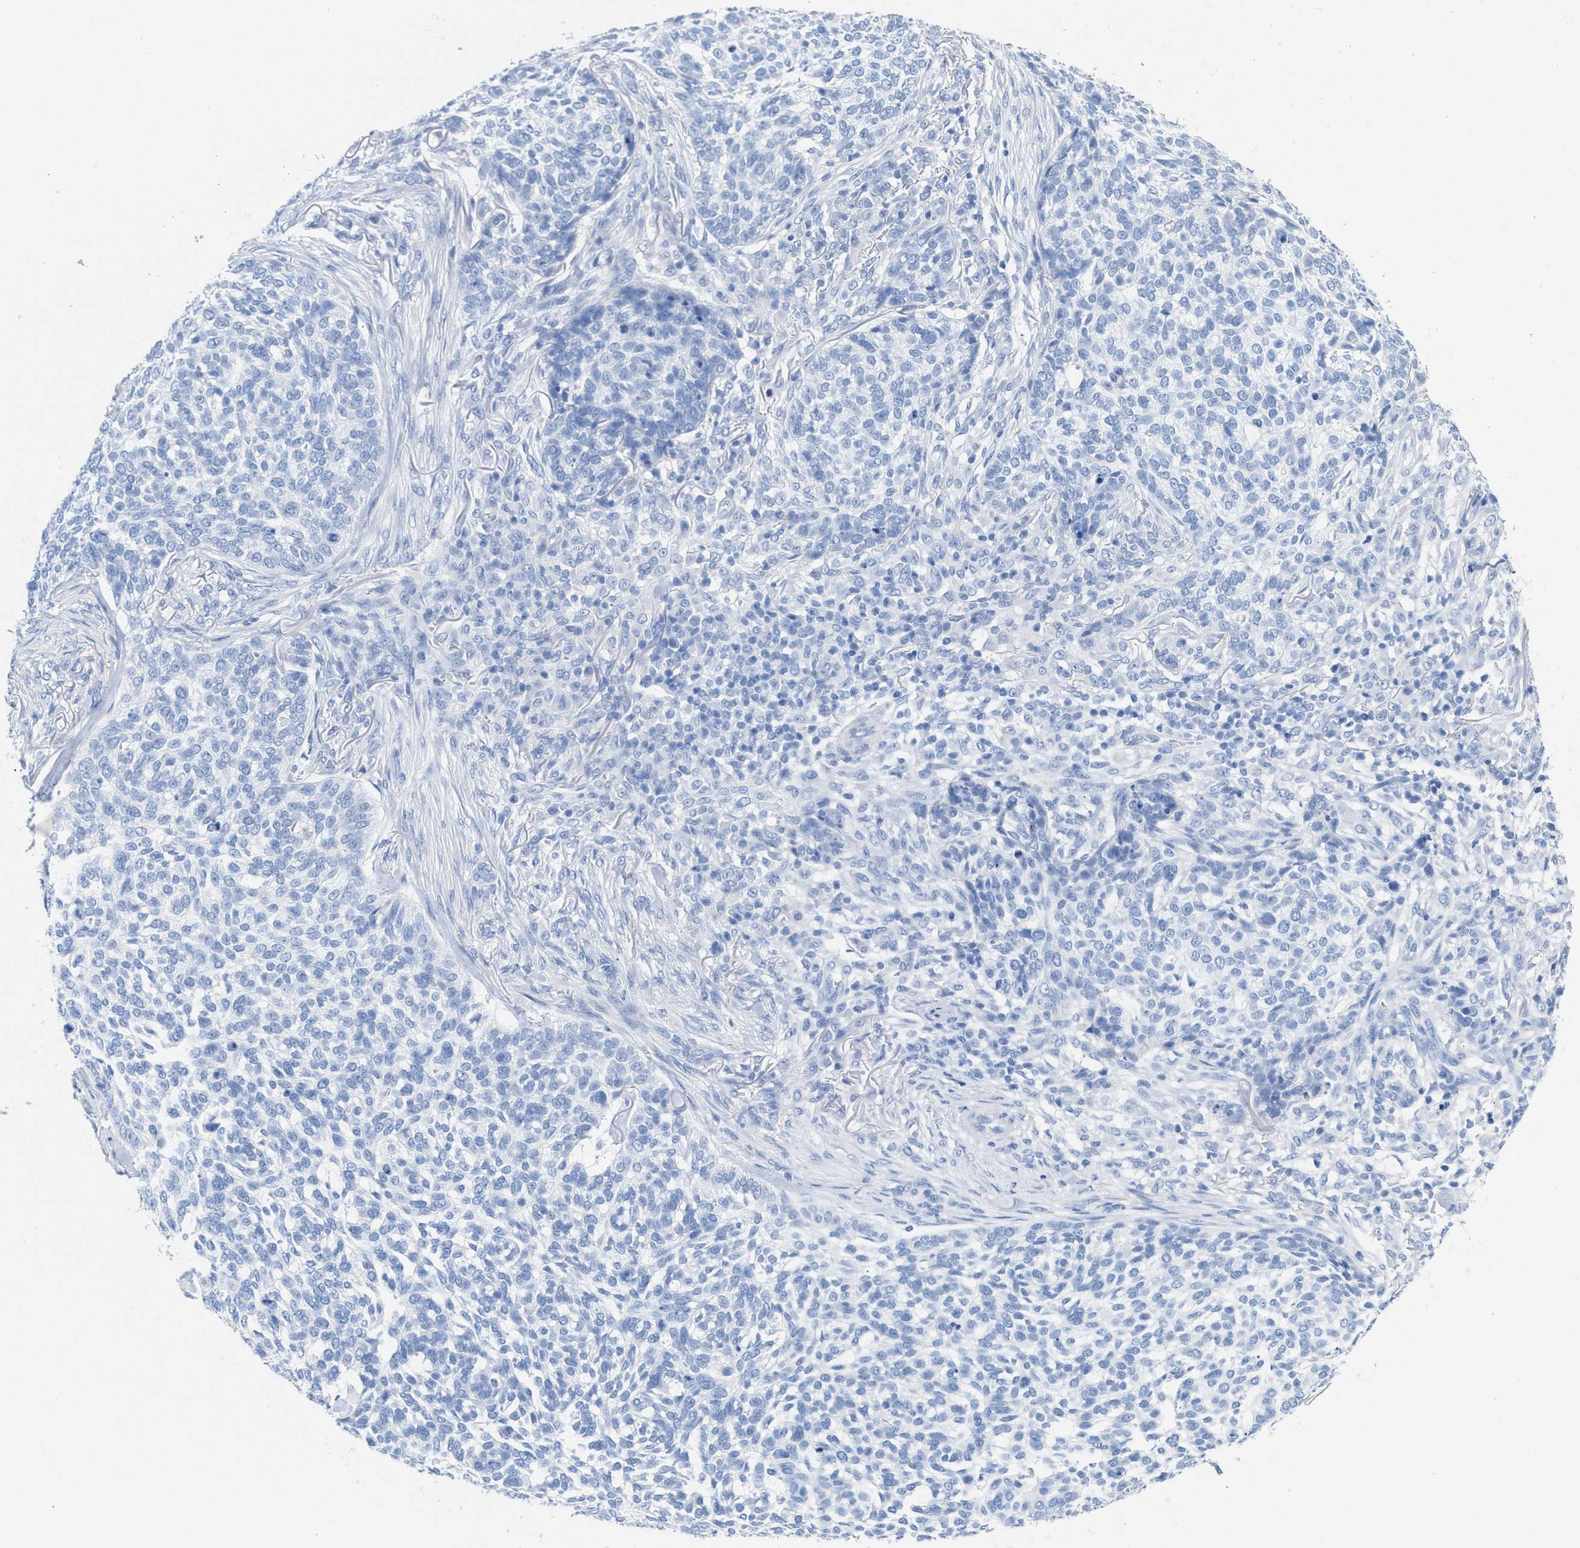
{"staining": {"intensity": "negative", "quantity": "none", "location": "none"}, "tissue": "skin cancer", "cell_type": "Tumor cells", "image_type": "cancer", "snomed": [{"axis": "morphology", "description": "Basal cell carcinoma"}, {"axis": "topography", "description": "Skin"}], "caption": "This is an immunohistochemistry histopathology image of human skin cancer (basal cell carcinoma). There is no expression in tumor cells.", "gene": "CPA1", "patient": {"sex": "female", "age": 64}}